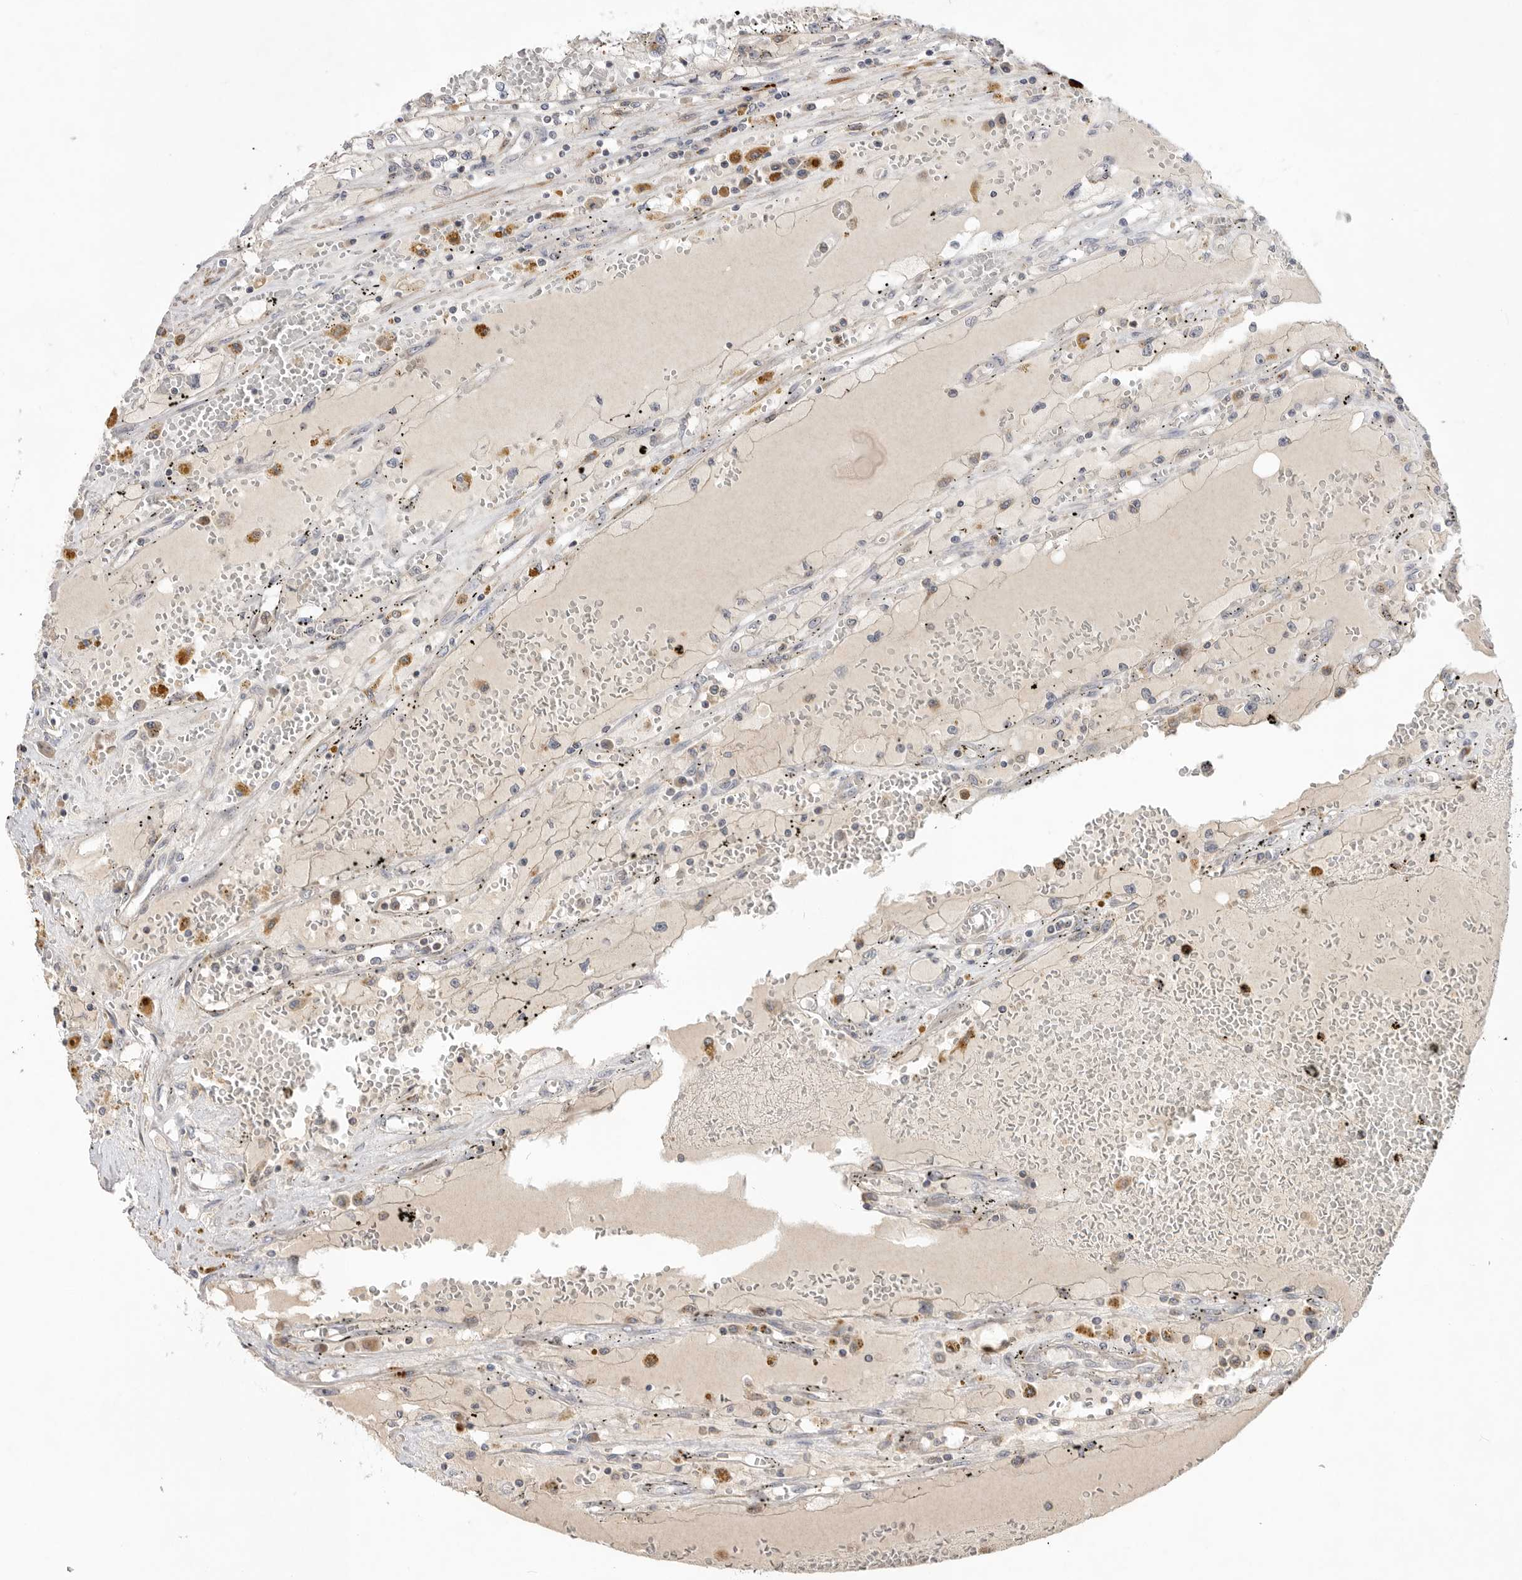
{"staining": {"intensity": "negative", "quantity": "none", "location": "none"}, "tissue": "renal cancer", "cell_type": "Tumor cells", "image_type": "cancer", "snomed": [{"axis": "morphology", "description": "Adenocarcinoma, NOS"}, {"axis": "topography", "description": "Kidney"}], "caption": "Tumor cells show no significant positivity in renal cancer (adenocarcinoma). The staining was performed using DAB to visualize the protein expression in brown, while the nuclei were stained in blue with hematoxylin (Magnification: 20x).", "gene": "GNE", "patient": {"sex": "male", "age": 56}}